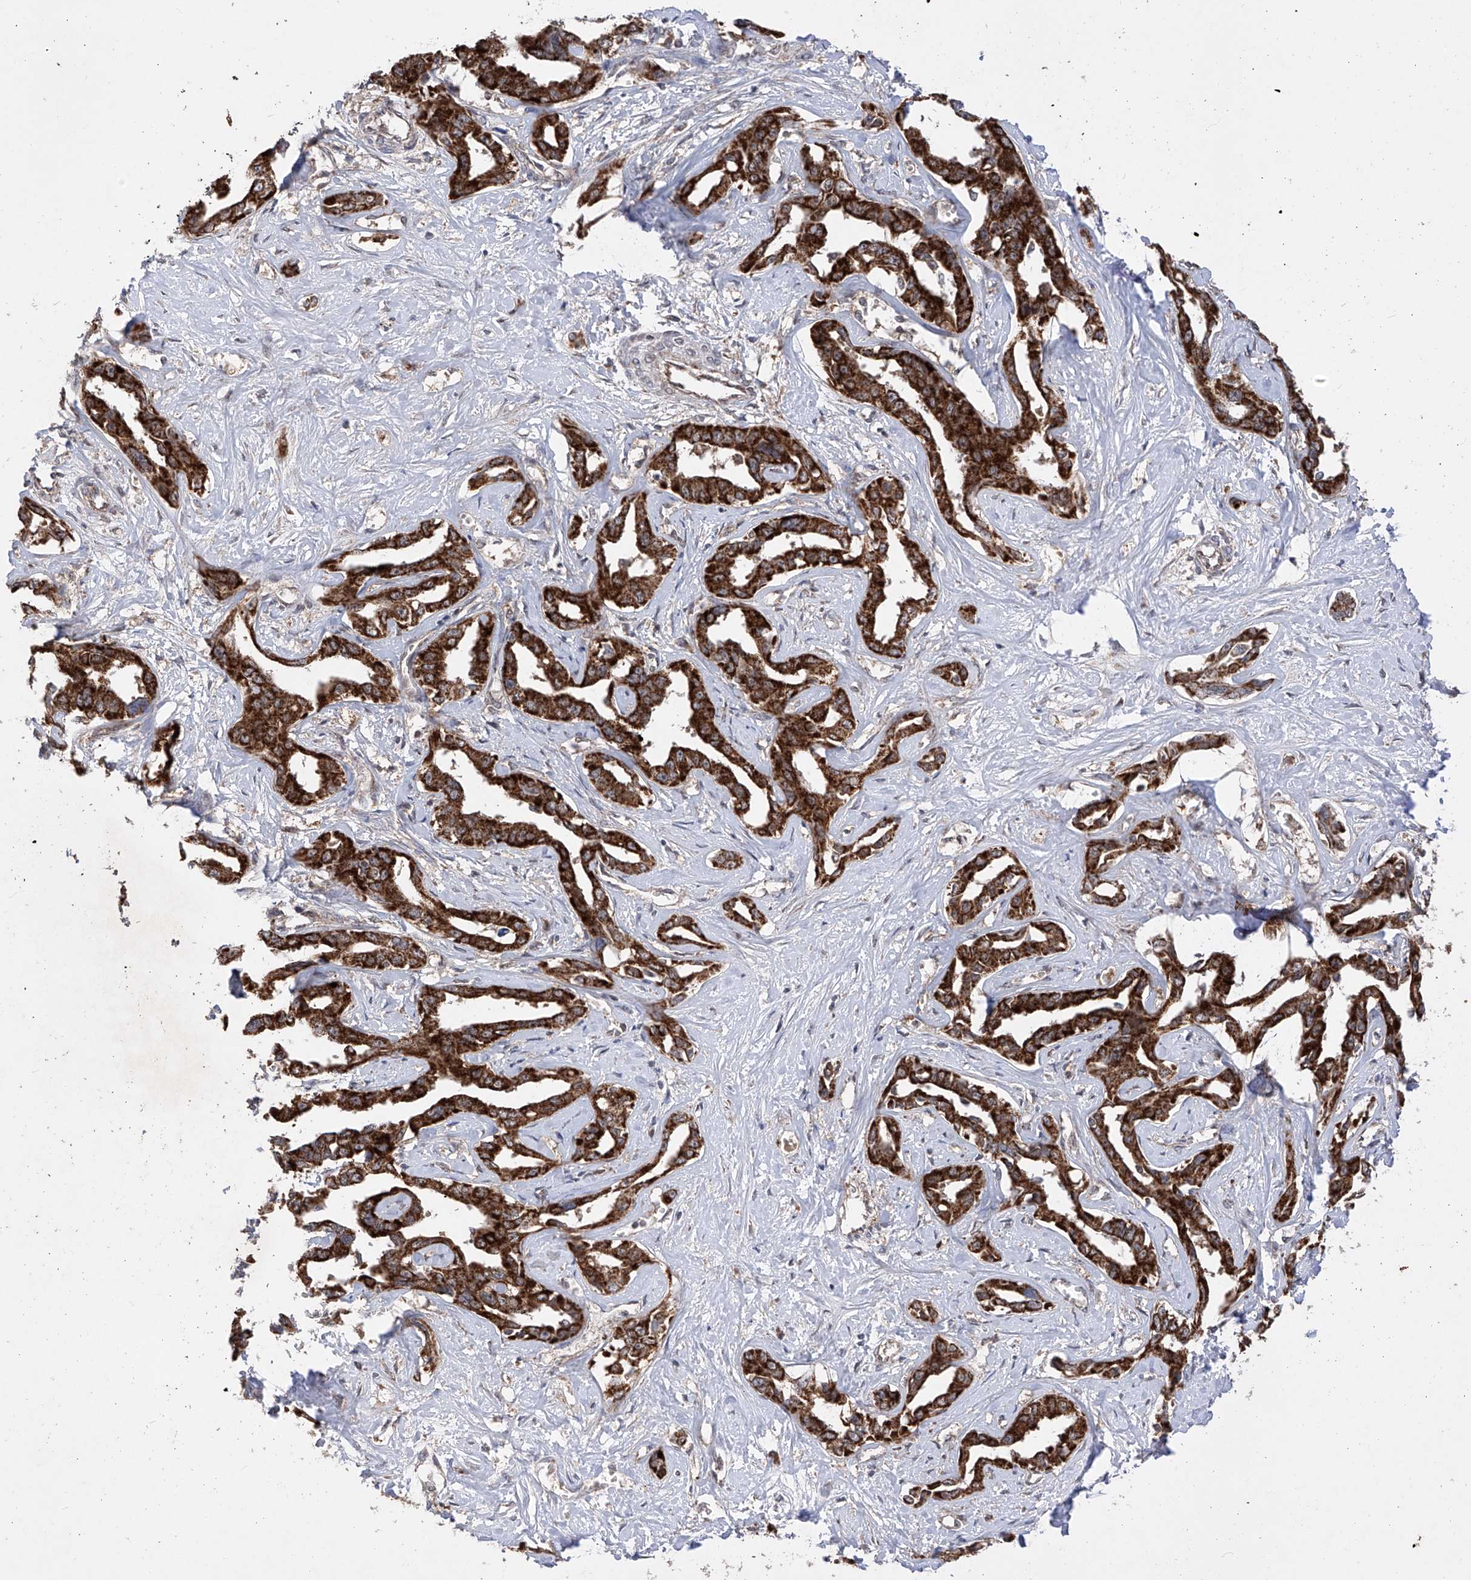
{"staining": {"intensity": "strong", "quantity": ">75%", "location": "cytoplasmic/membranous"}, "tissue": "liver cancer", "cell_type": "Tumor cells", "image_type": "cancer", "snomed": [{"axis": "morphology", "description": "Cholangiocarcinoma"}, {"axis": "topography", "description": "Liver"}], "caption": "Liver cancer (cholangiocarcinoma) stained with a brown dye reveals strong cytoplasmic/membranous positive positivity in about >75% of tumor cells.", "gene": "SDHAF4", "patient": {"sex": "male", "age": 59}}